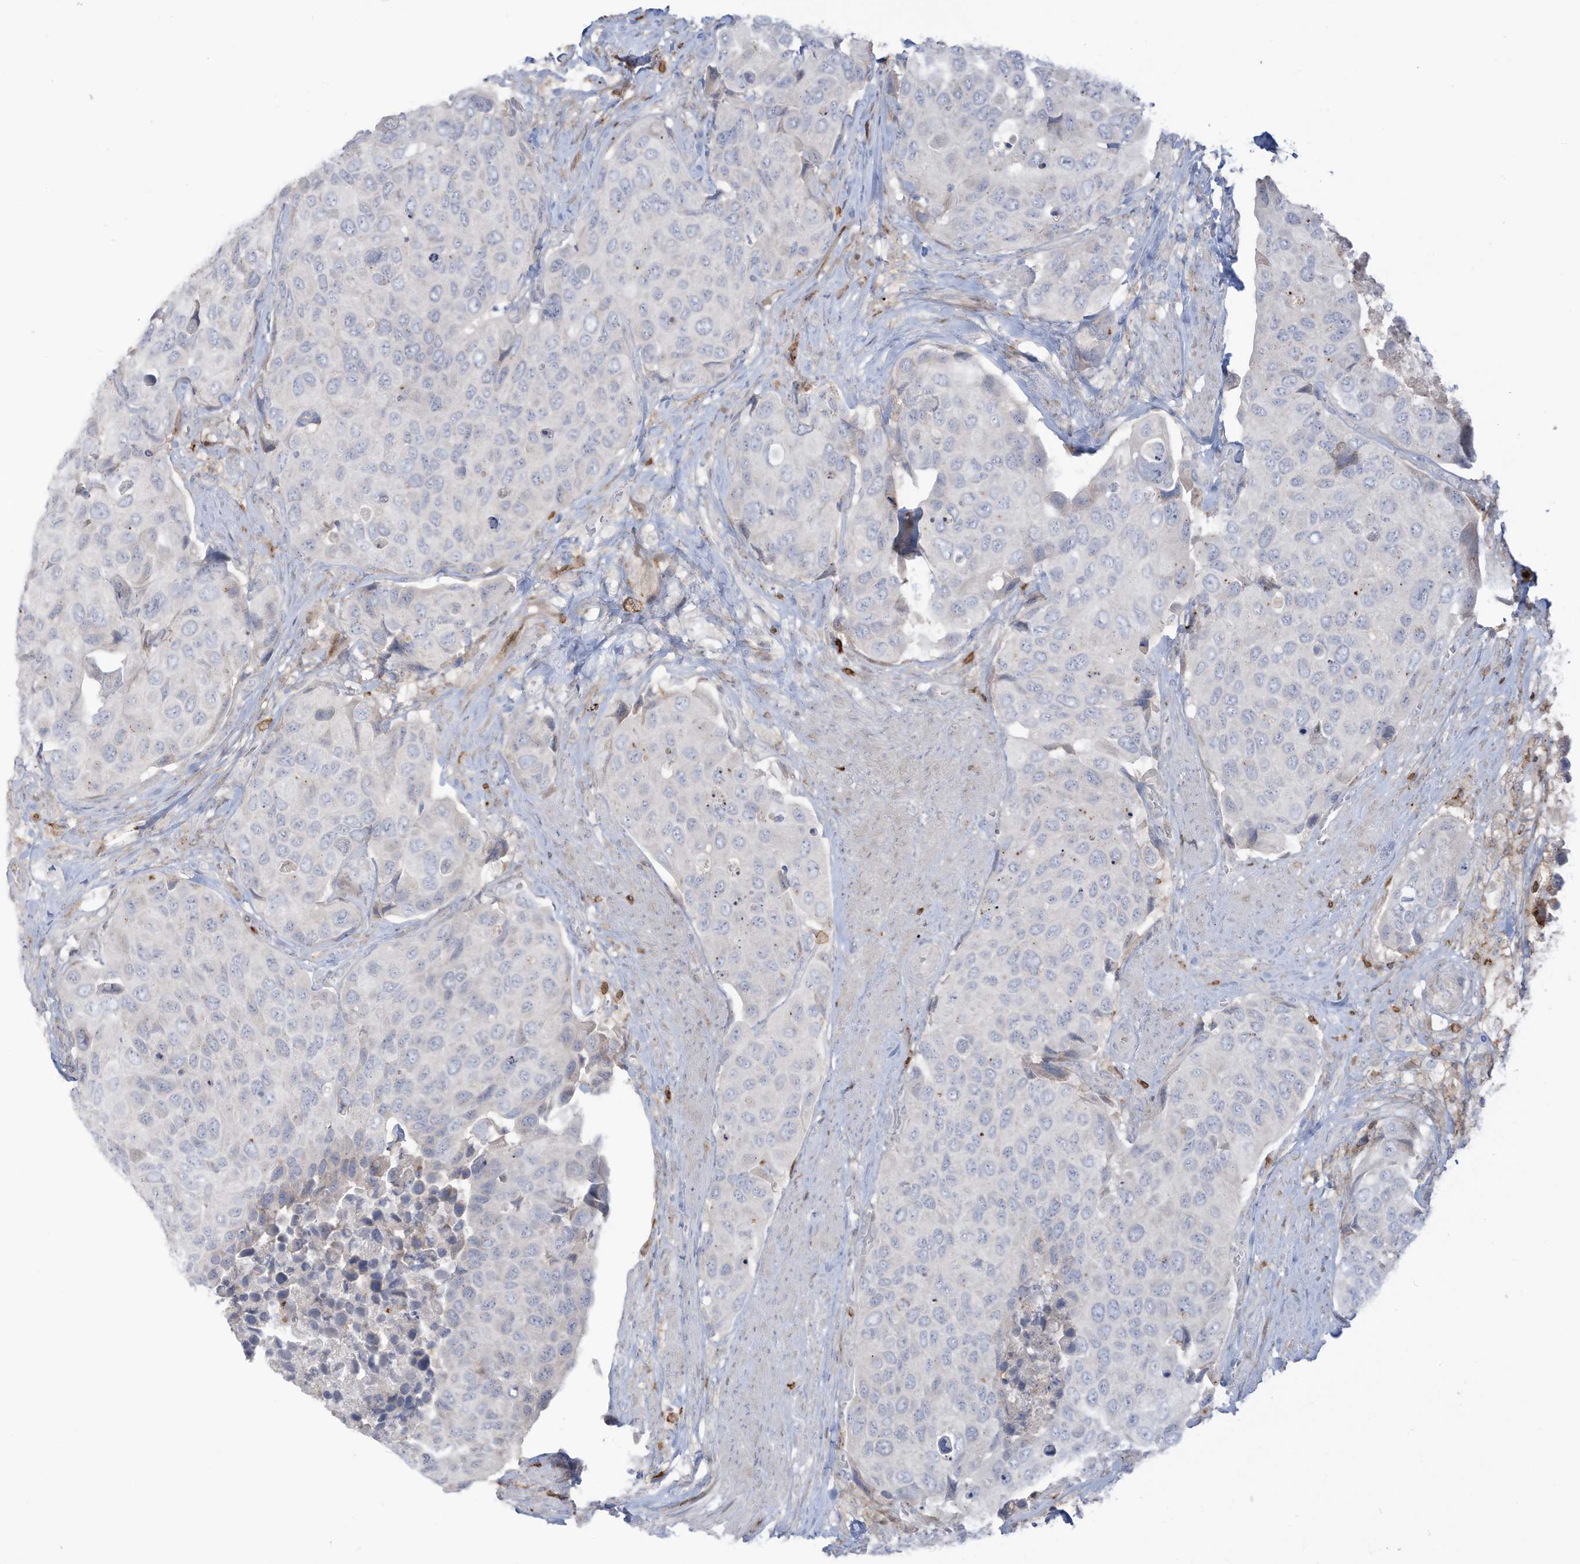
{"staining": {"intensity": "negative", "quantity": "none", "location": "none"}, "tissue": "urothelial cancer", "cell_type": "Tumor cells", "image_type": "cancer", "snomed": [{"axis": "morphology", "description": "Urothelial carcinoma, High grade"}, {"axis": "topography", "description": "Urinary bladder"}], "caption": "There is no significant expression in tumor cells of high-grade urothelial carcinoma.", "gene": "NOTO", "patient": {"sex": "male", "age": 74}}